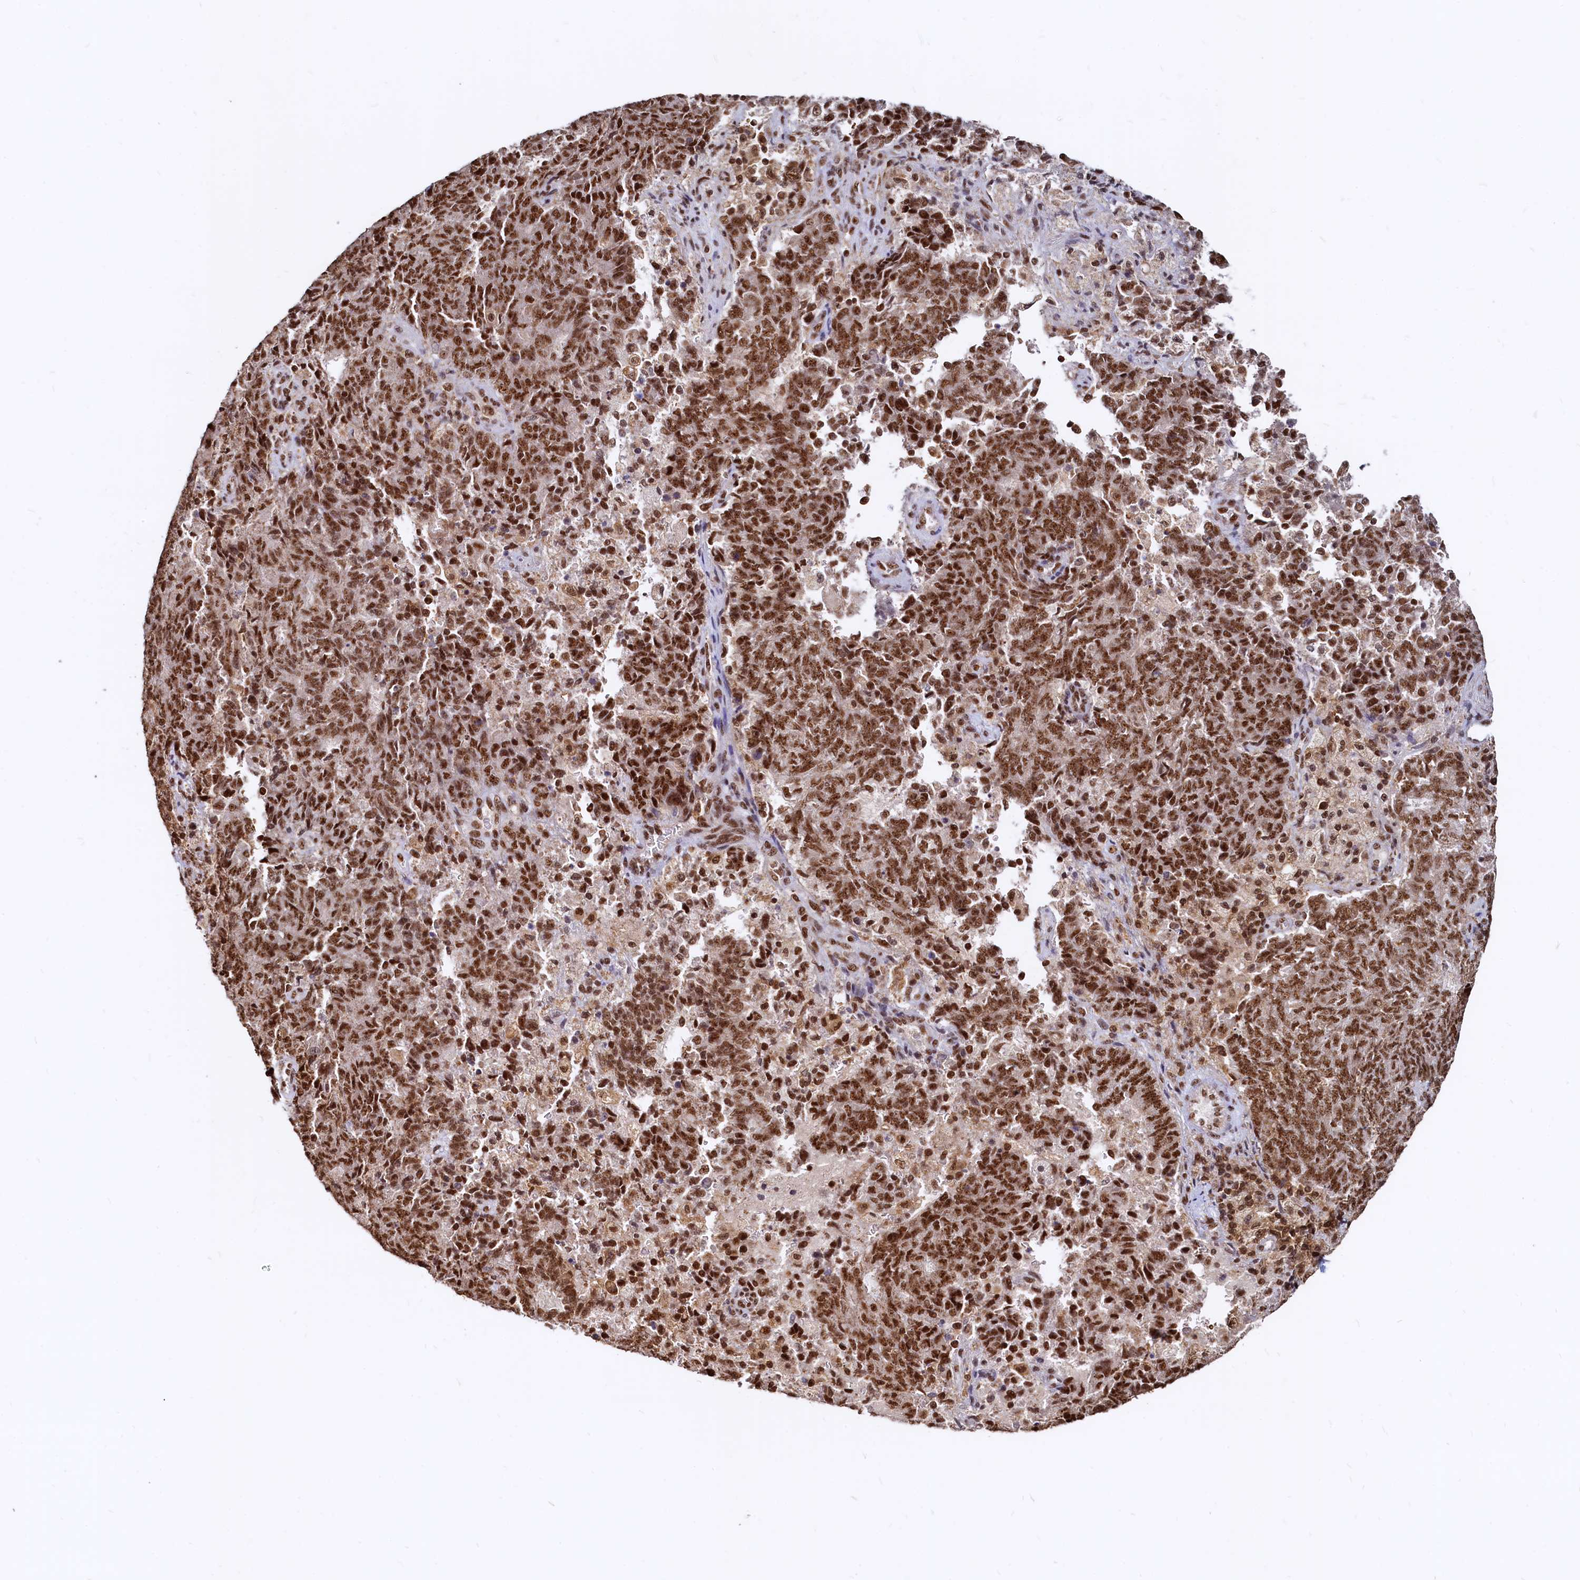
{"staining": {"intensity": "strong", "quantity": ">75%", "location": "nuclear"}, "tissue": "endometrial cancer", "cell_type": "Tumor cells", "image_type": "cancer", "snomed": [{"axis": "morphology", "description": "Adenocarcinoma, NOS"}, {"axis": "topography", "description": "Endometrium"}], "caption": "This is a photomicrograph of immunohistochemistry staining of endometrial adenocarcinoma, which shows strong positivity in the nuclear of tumor cells.", "gene": "RSRC2", "patient": {"sex": "female", "age": 80}}